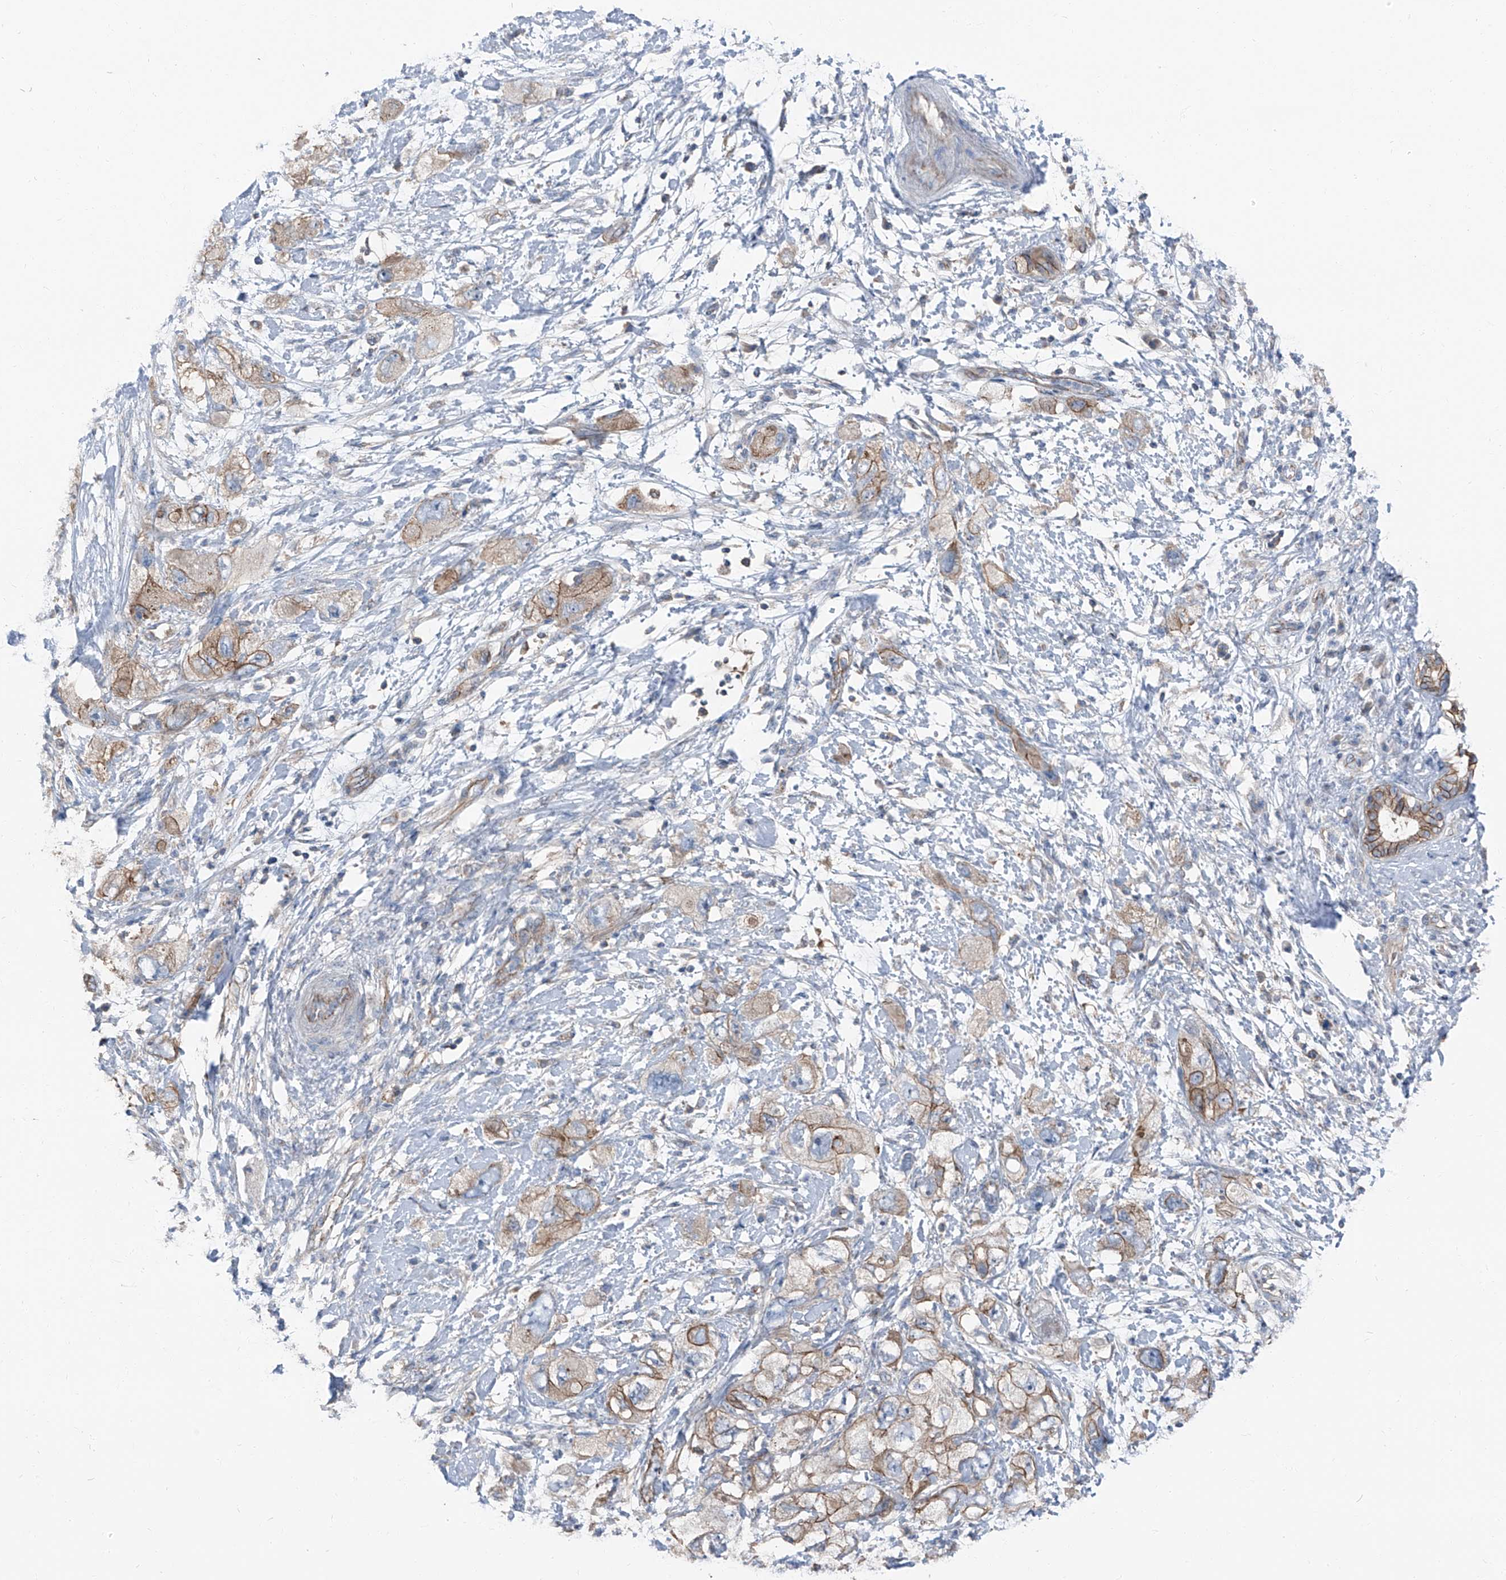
{"staining": {"intensity": "moderate", "quantity": ">75%", "location": "cytoplasmic/membranous"}, "tissue": "pancreatic cancer", "cell_type": "Tumor cells", "image_type": "cancer", "snomed": [{"axis": "morphology", "description": "Adenocarcinoma, NOS"}, {"axis": "topography", "description": "Pancreas"}], "caption": "Pancreatic adenocarcinoma stained for a protein shows moderate cytoplasmic/membranous positivity in tumor cells.", "gene": "GPR142", "patient": {"sex": "female", "age": 73}}